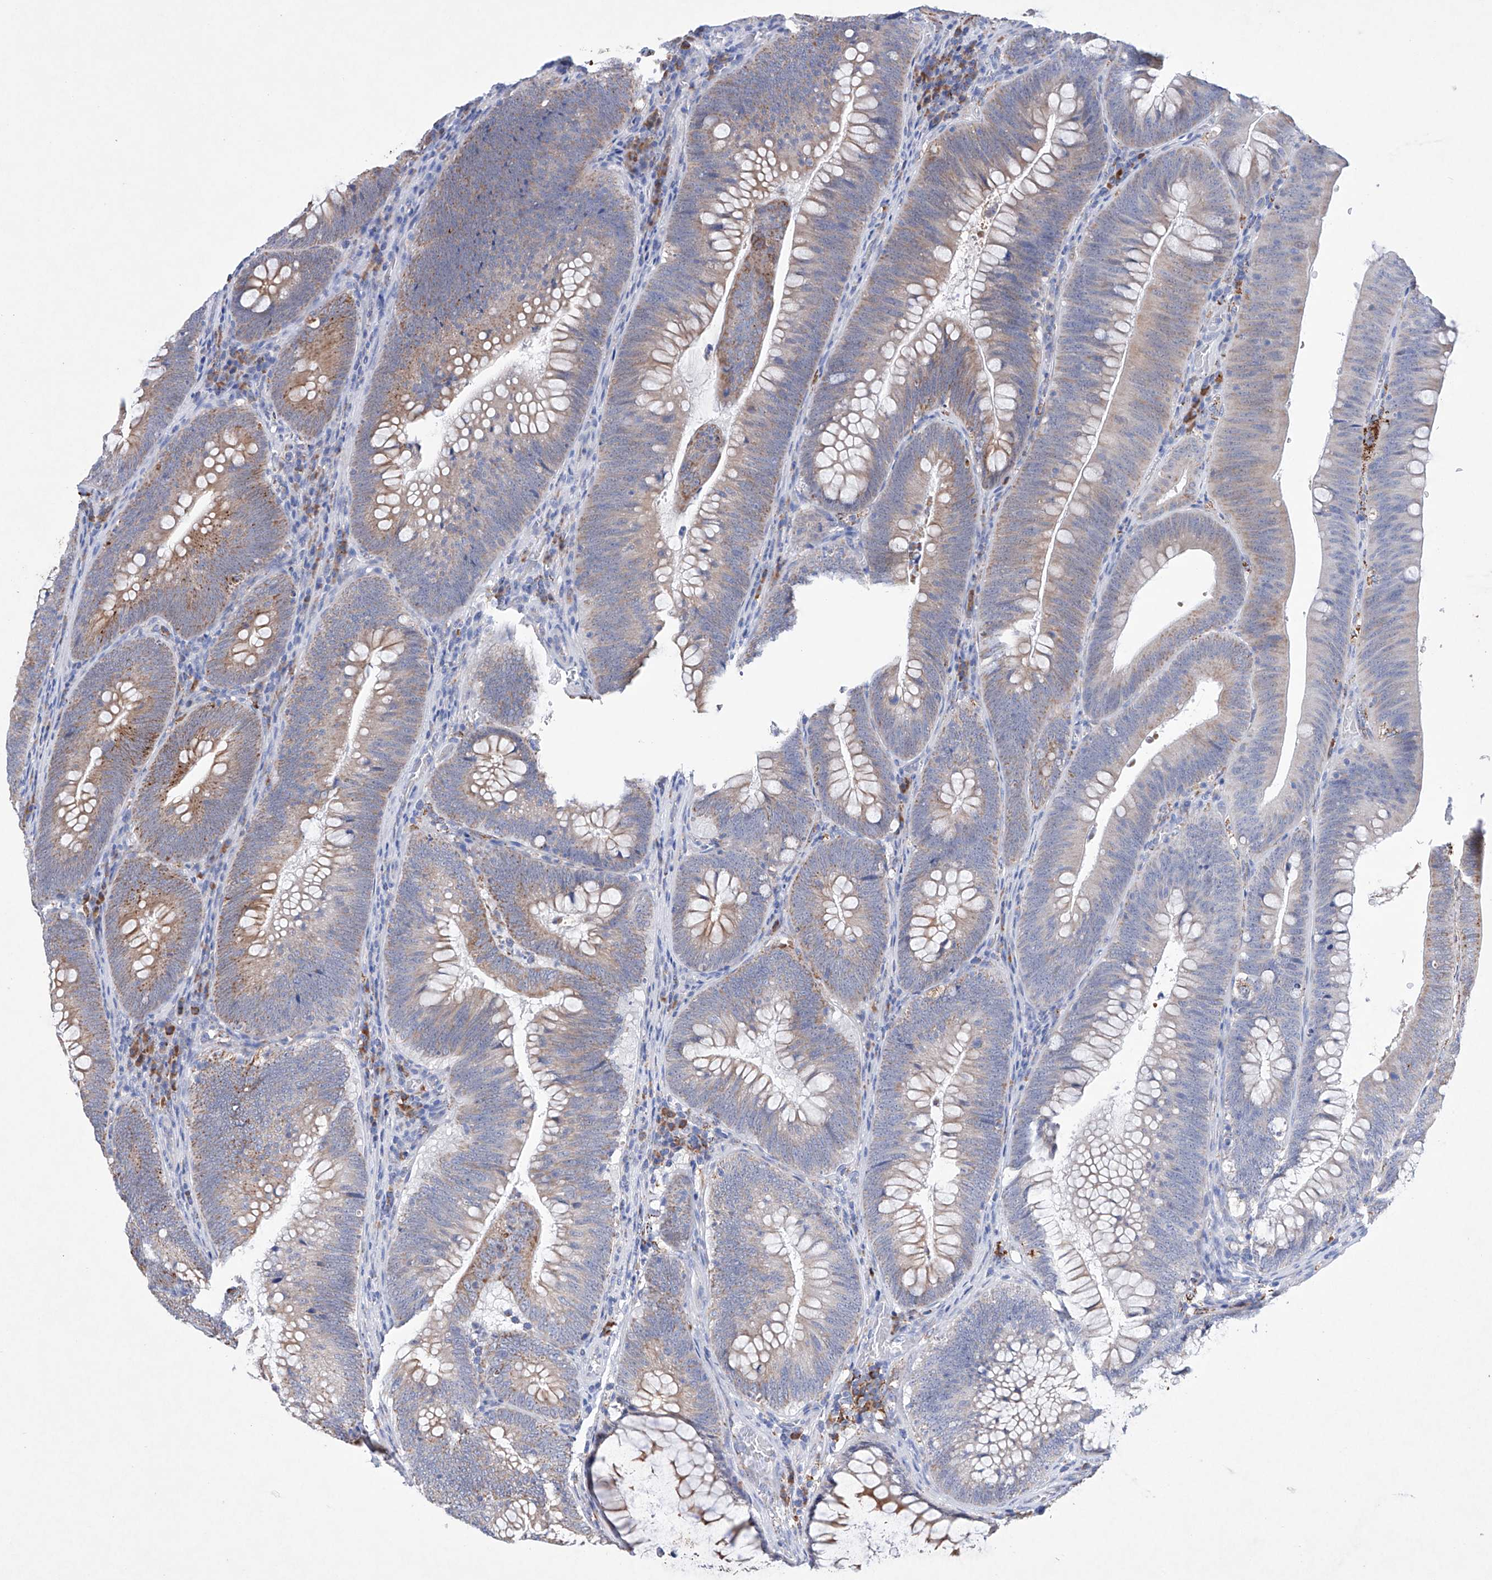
{"staining": {"intensity": "weak", "quantity": "25%-75%", "location": "cytoplasmic/membranous"}, "tissue": "colorectal cancer", "cell_type": "Tumor cells", "image_type": "cancer", "snomed": [{"axis": "morphology", "description": "Normal tissue, NOS"}, {"axis": "topography", "description": "Colon"}], "caption": "Immunohistochemical staining of colorectal cancer demonstrates low levels of weak cytoplasmic/membranous protein positivity in approximately 25%-75% of tumor cells.", "gene": "NRROS", "patient": {"sex": "female", "age": 82}}